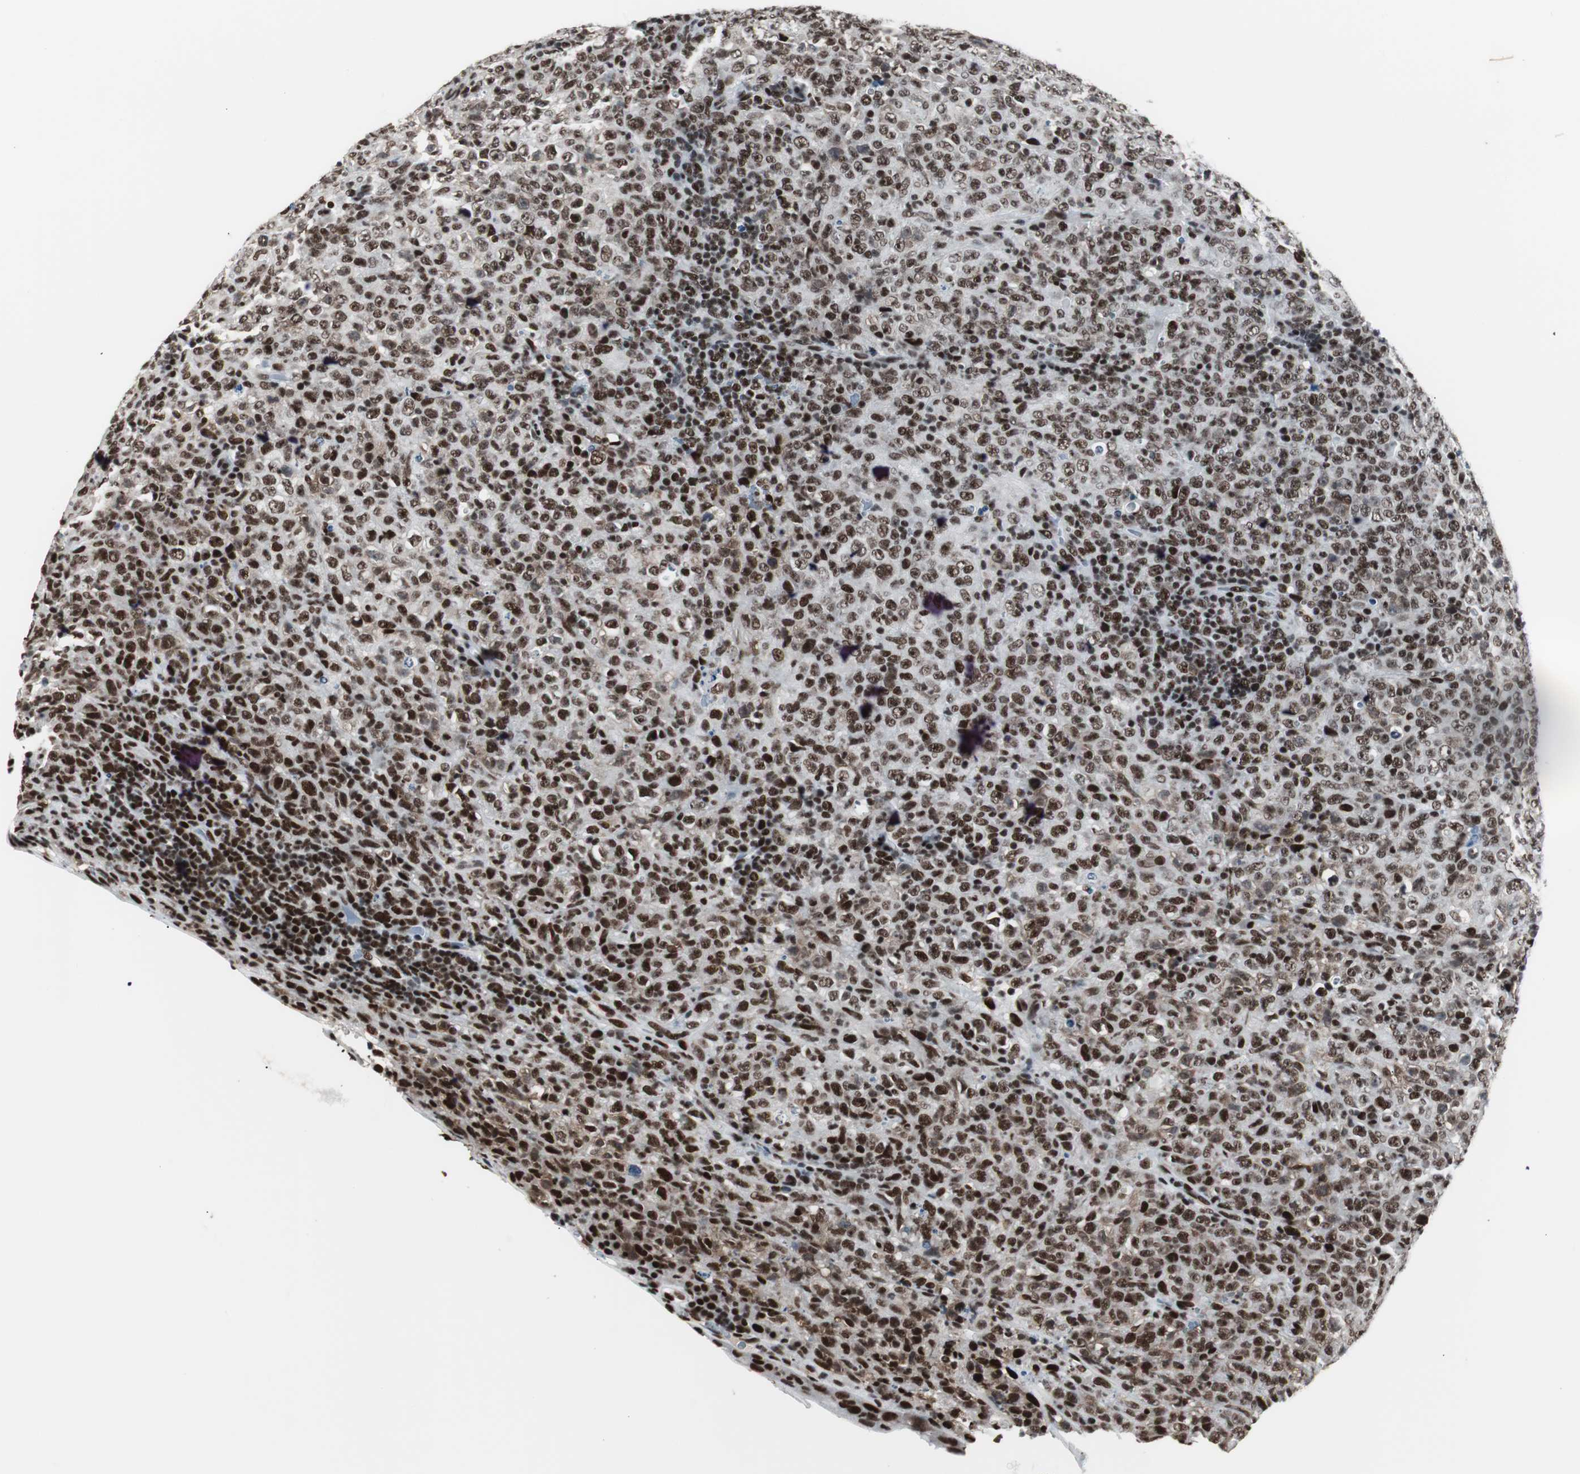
{"staining": {"intensity": "strong", "quantity": ">75%", "location": "nuclear"}, "tissue": "lymphoma", "cell_type": "Tumor cells", "image_type": "cancer", "snomed": [{"axis": "morphology", "description": "Malignant lymphoma, non-Hodgkin's type, High grade"}, {"axis": "topography", "description": "Tonsil"}], "caption": "This histopathology image exhibits immunohistochemistry staining of human lymphoma, with high strong nuclear staining in approximately >75% of tumor cells.", "gene": "XRCC1", "patient": {"sex": "female", "age": 36}}